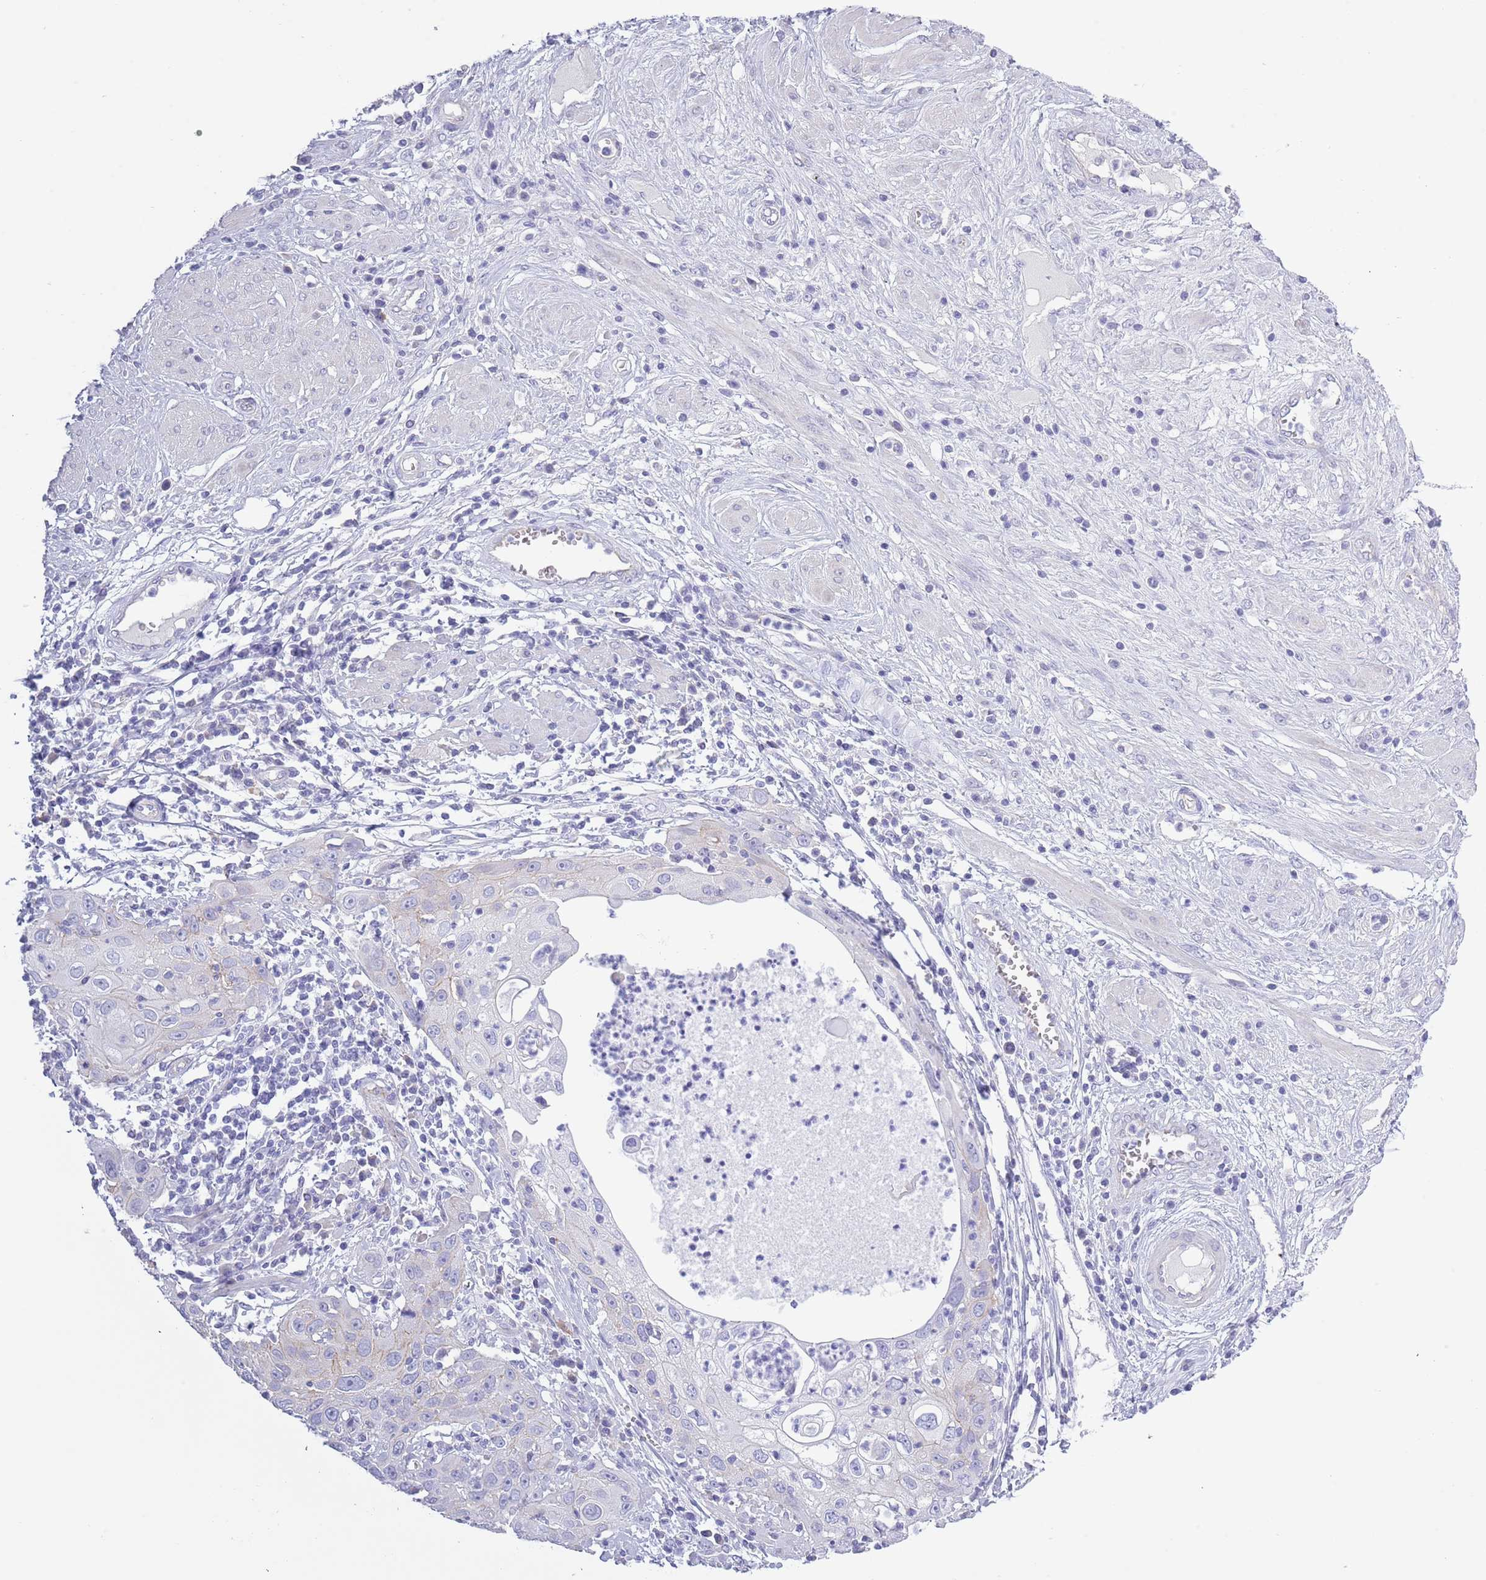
{"staining": {"intensity": "negative", "quantity": "none", "location": "none"}, "tissue": "cervical cancer", "cell_type": "Tumor cells", "image_type": "cancer", "snomed": [{"axis": "morphology", "description": "Squamous cell carcinoma, NOS"}, {"axis": "topography", "description": "Cervix"}], "caption": "The immunohistochemistry photomicrograph has no significant staining in tumor cells of cervical cancer (squamous cell carcinoma) tissue.", "gene": "ACR", "patient": {"sex": "female", "age": 36}}